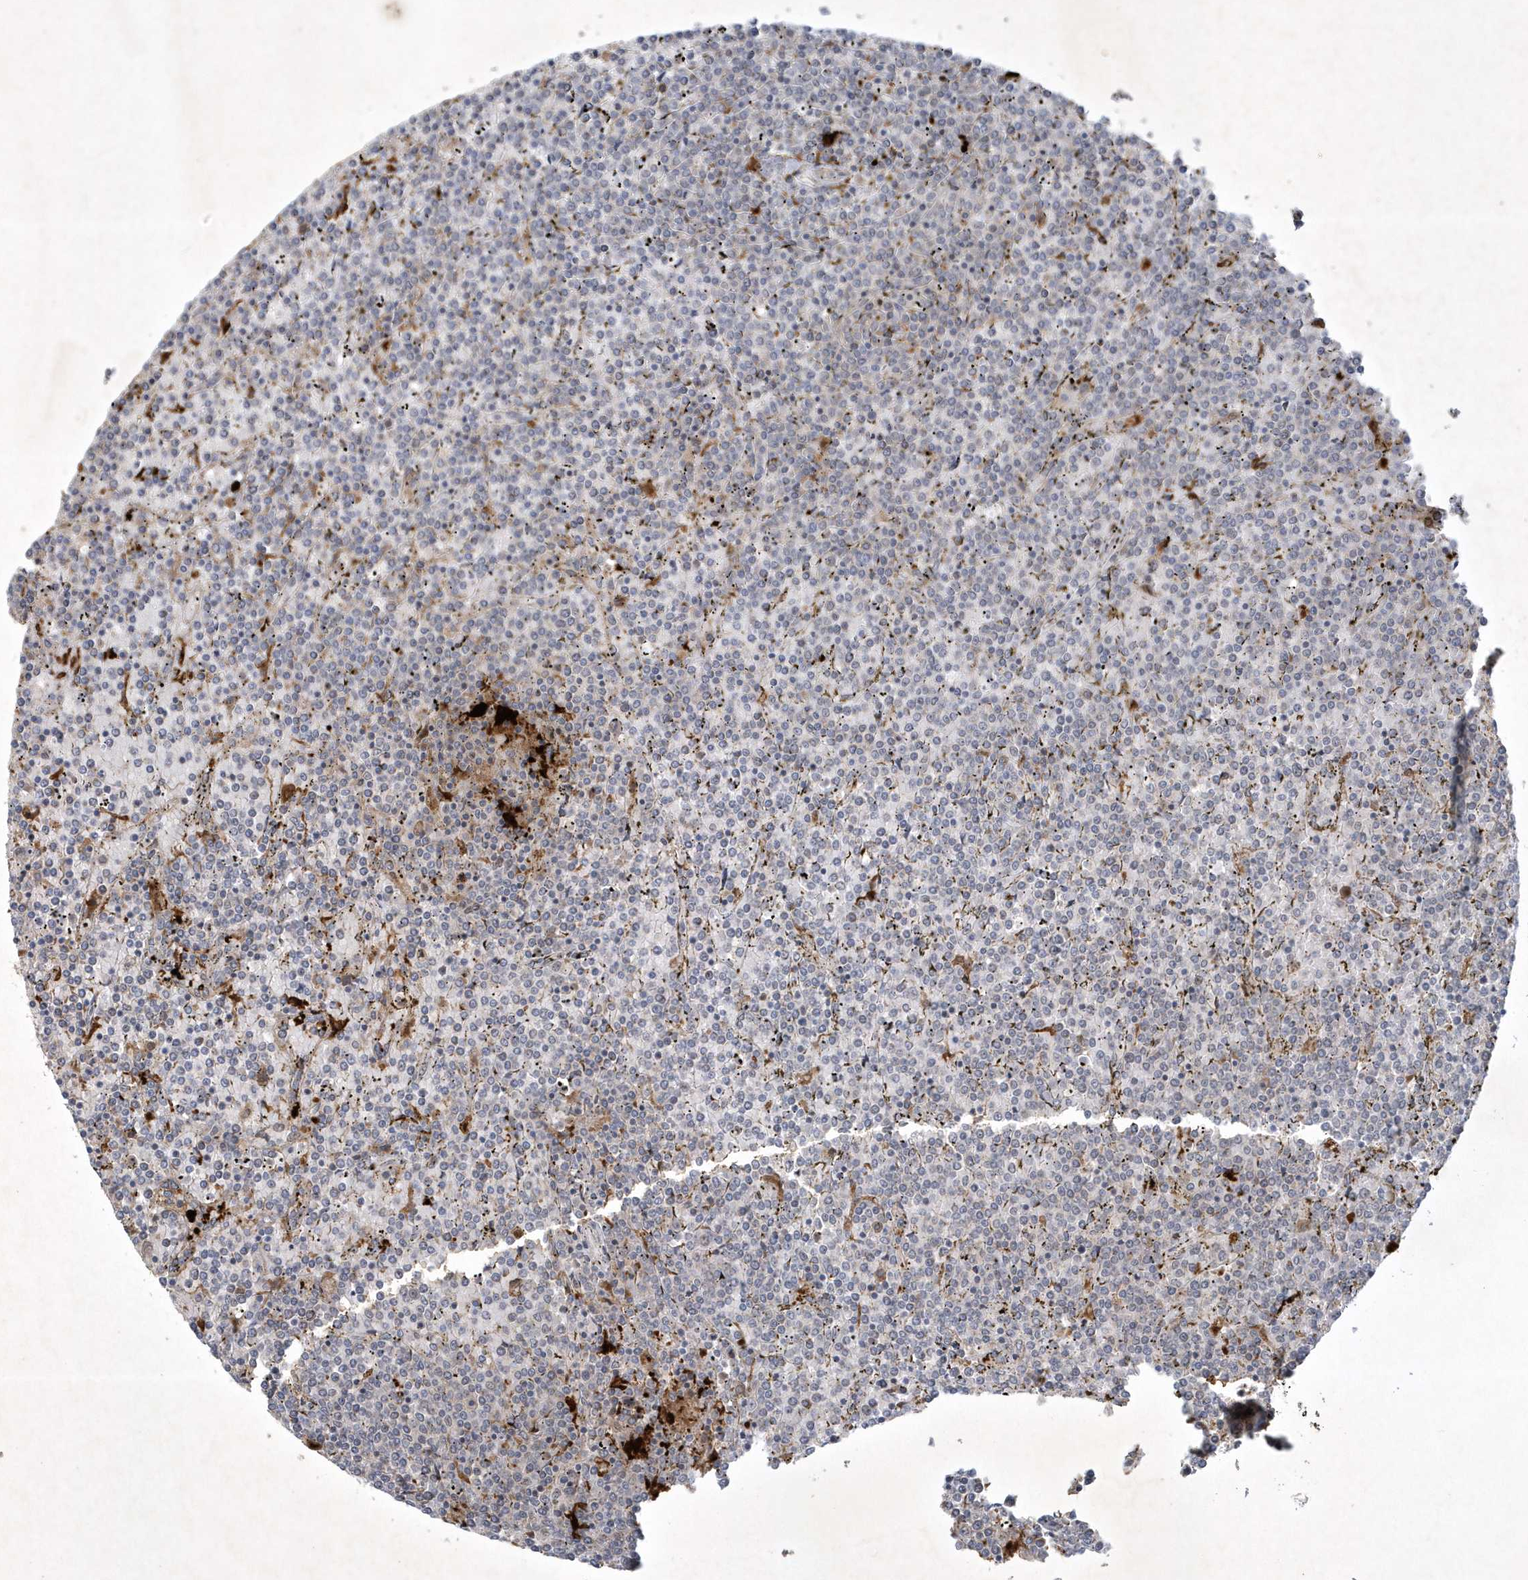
{"staining": {"intensity": "negative", "quantity": "none", "location": "none"}, "tissue": "lymphoma", "cell_type": "Tumor cells", "image_type": "cancer", "snomed": [{"axis": "morphology", "description": "Malignant lymphoma, non-Hodgkin's type, Low grade"}, {"axis": "topography", "description": "Spleen"}], "caption": "A photomicrograph of human malignant lymphoma, non-Hodgkin's type (low-grade) is negative for staining in tumor cells.", "gene": "THG1L", "patient": {"sex": "female", "age": 19}}